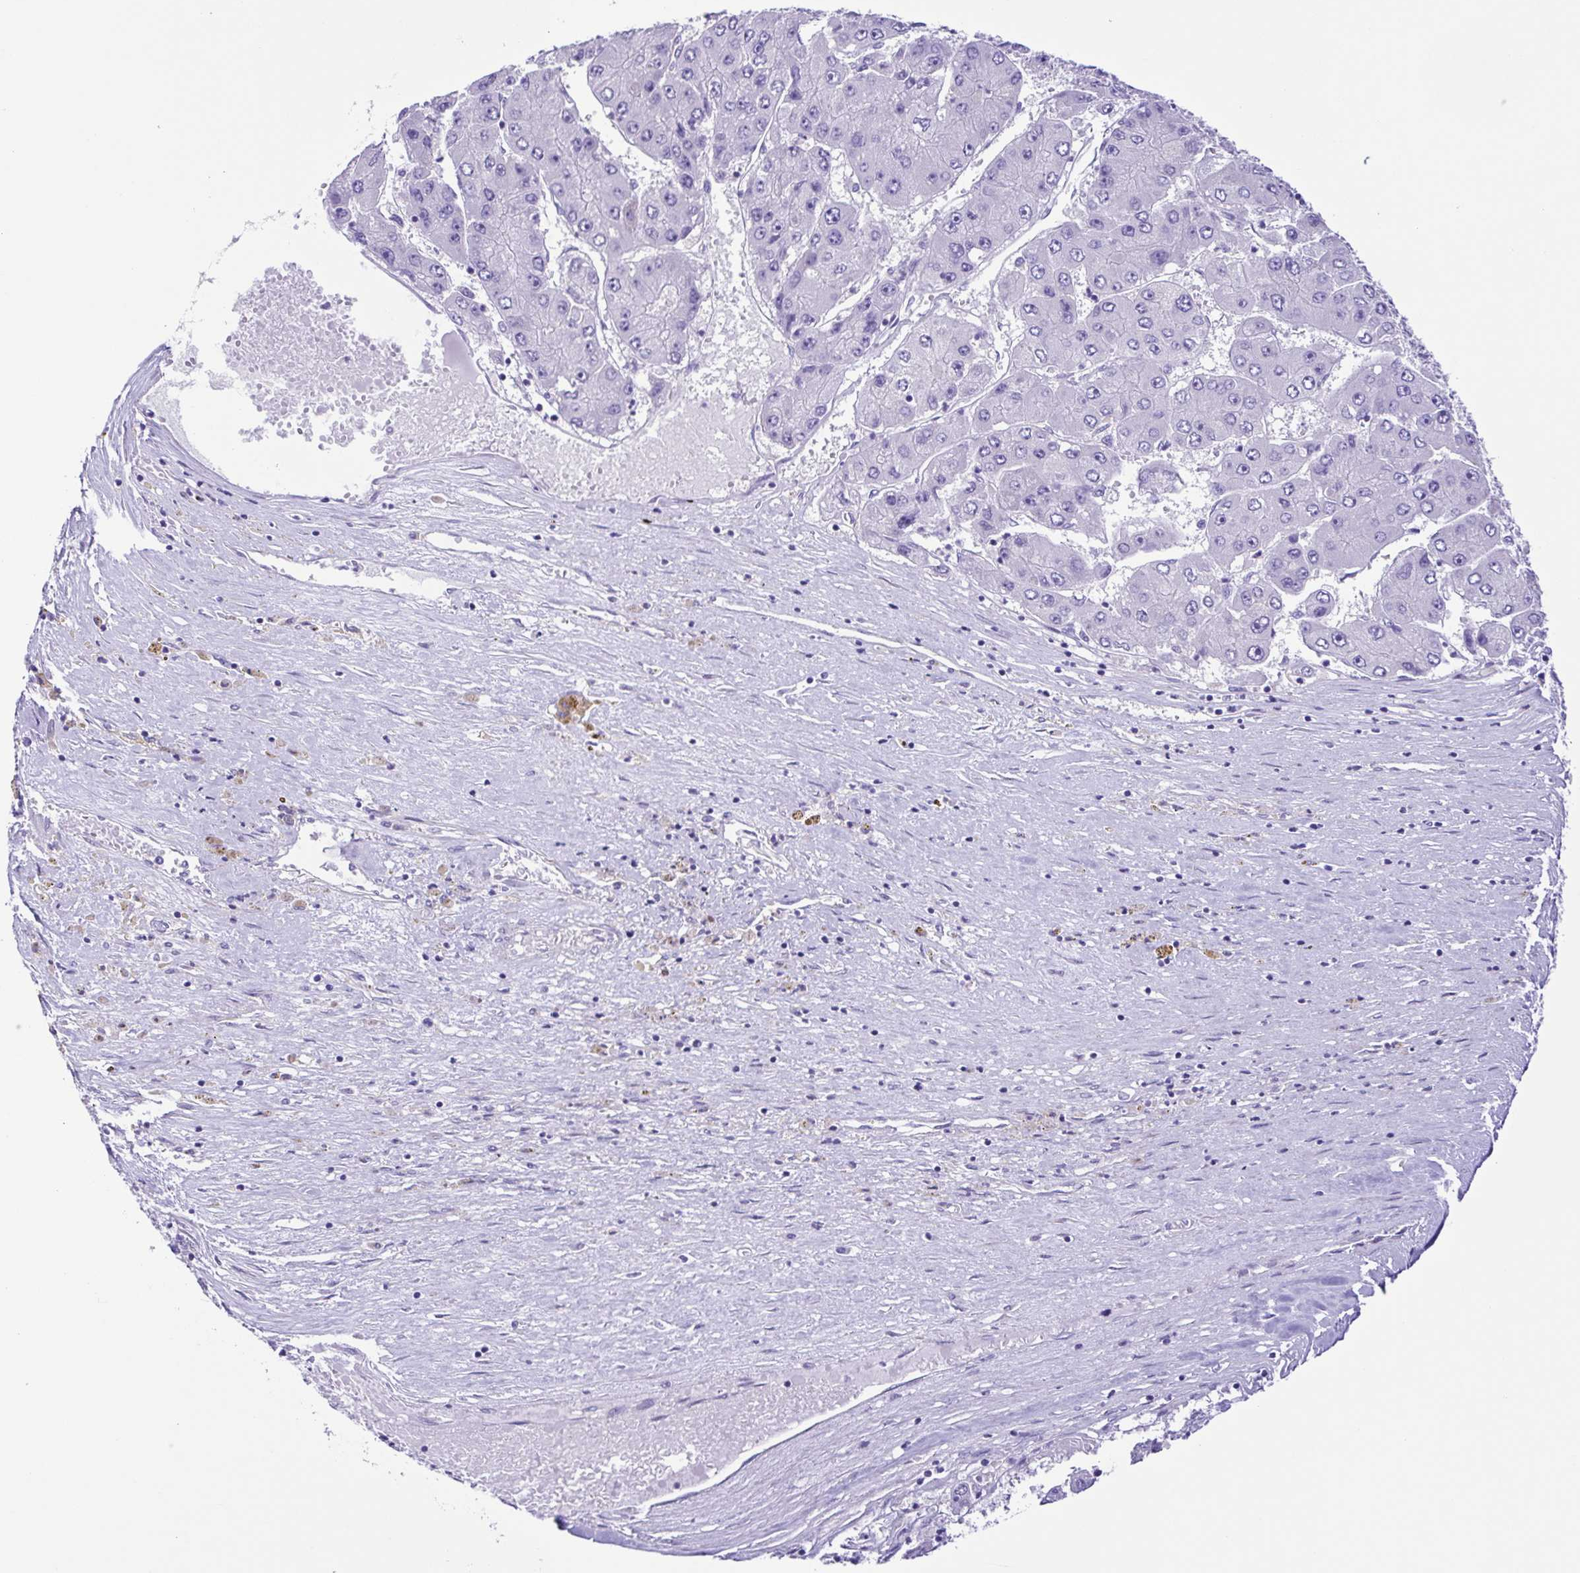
{"staining": {"intensity": "negative", "quantity": "none", "location": "none"}, "tissue": "liver cancer", "cell_type": "Tumor cells", "image_type": "cancer", "snomed": [{"axis": "morphology", "description": "Carcinoma, Hepatocellular, NOS"}, {"axis": "topography", "description": "Liver"}], "caption": "A high-resolution image shows IHC staining of hepatocellular carcinoma (liver), which exhibits no significant positivity in tumor cells.", "gene": "ISM2", "patient": {"sex": "female", "age": 61}}